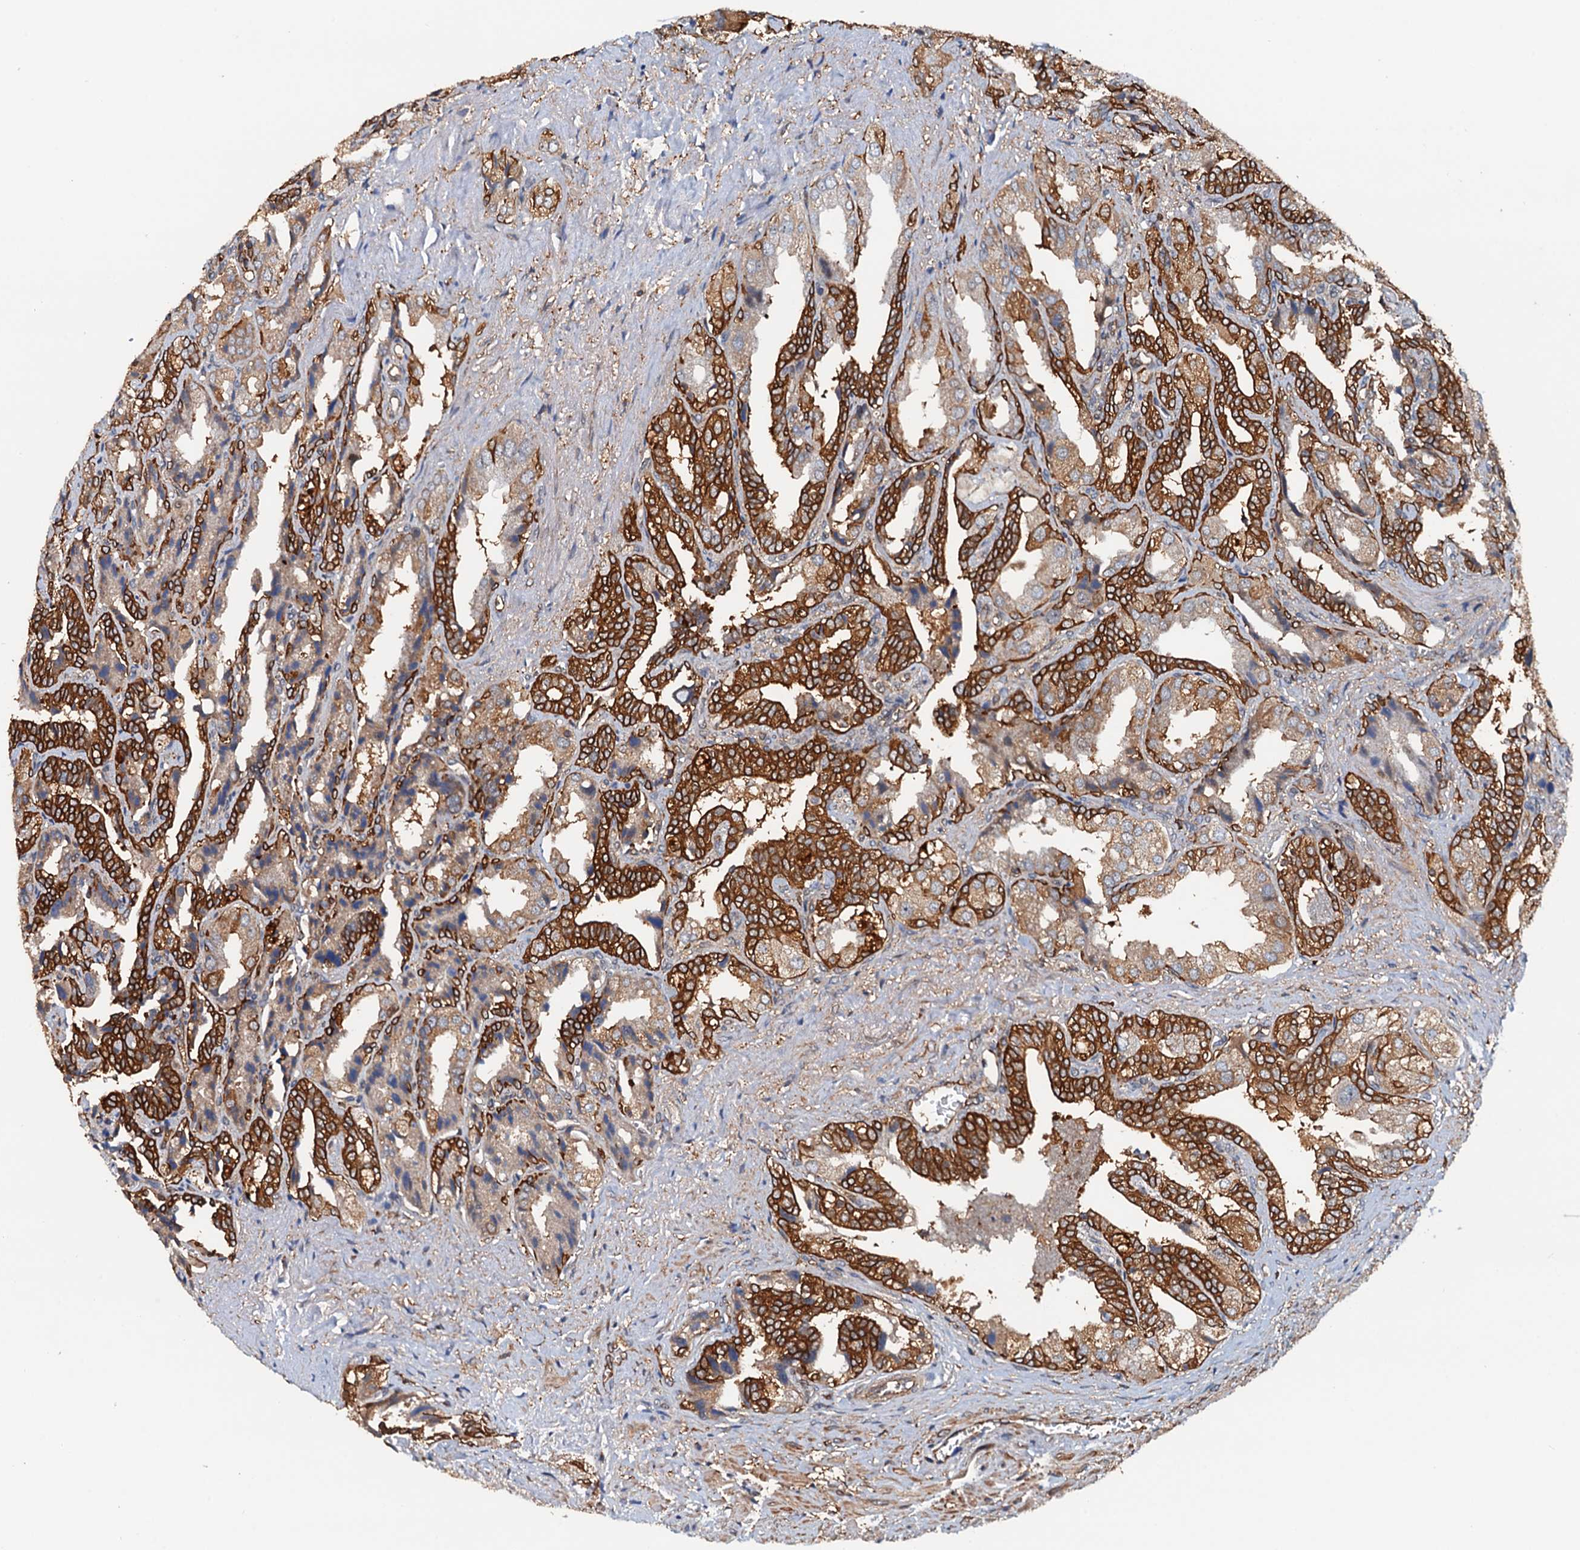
{"staining": {"intensity": "strong", "quantity": ">75%", "location": "cytoplasmic/membranous"}, "tissue": "seminal vesicle", "cell_type": "Glandular cells", "image_type": "normal", "snomed": [{"axis": "morphology", "description": "Normal tissue, NOS"}, {"axis": "topography", "description": "Seminal veicle"}], "caption": "A high-resolution photomicrograph shows immunohistochemistry (IHC) staining of benign seminal vesicle, which reveals strong cytoplasmic/membranous positivity in approximately >75% of glandular cells. Using DAB (brown) and hematoxylin (blue) stains, captured at high magnification using brightfield microscopy.", "gene": "USP6NL", "patient": {"sex": "male", "age": 63}}